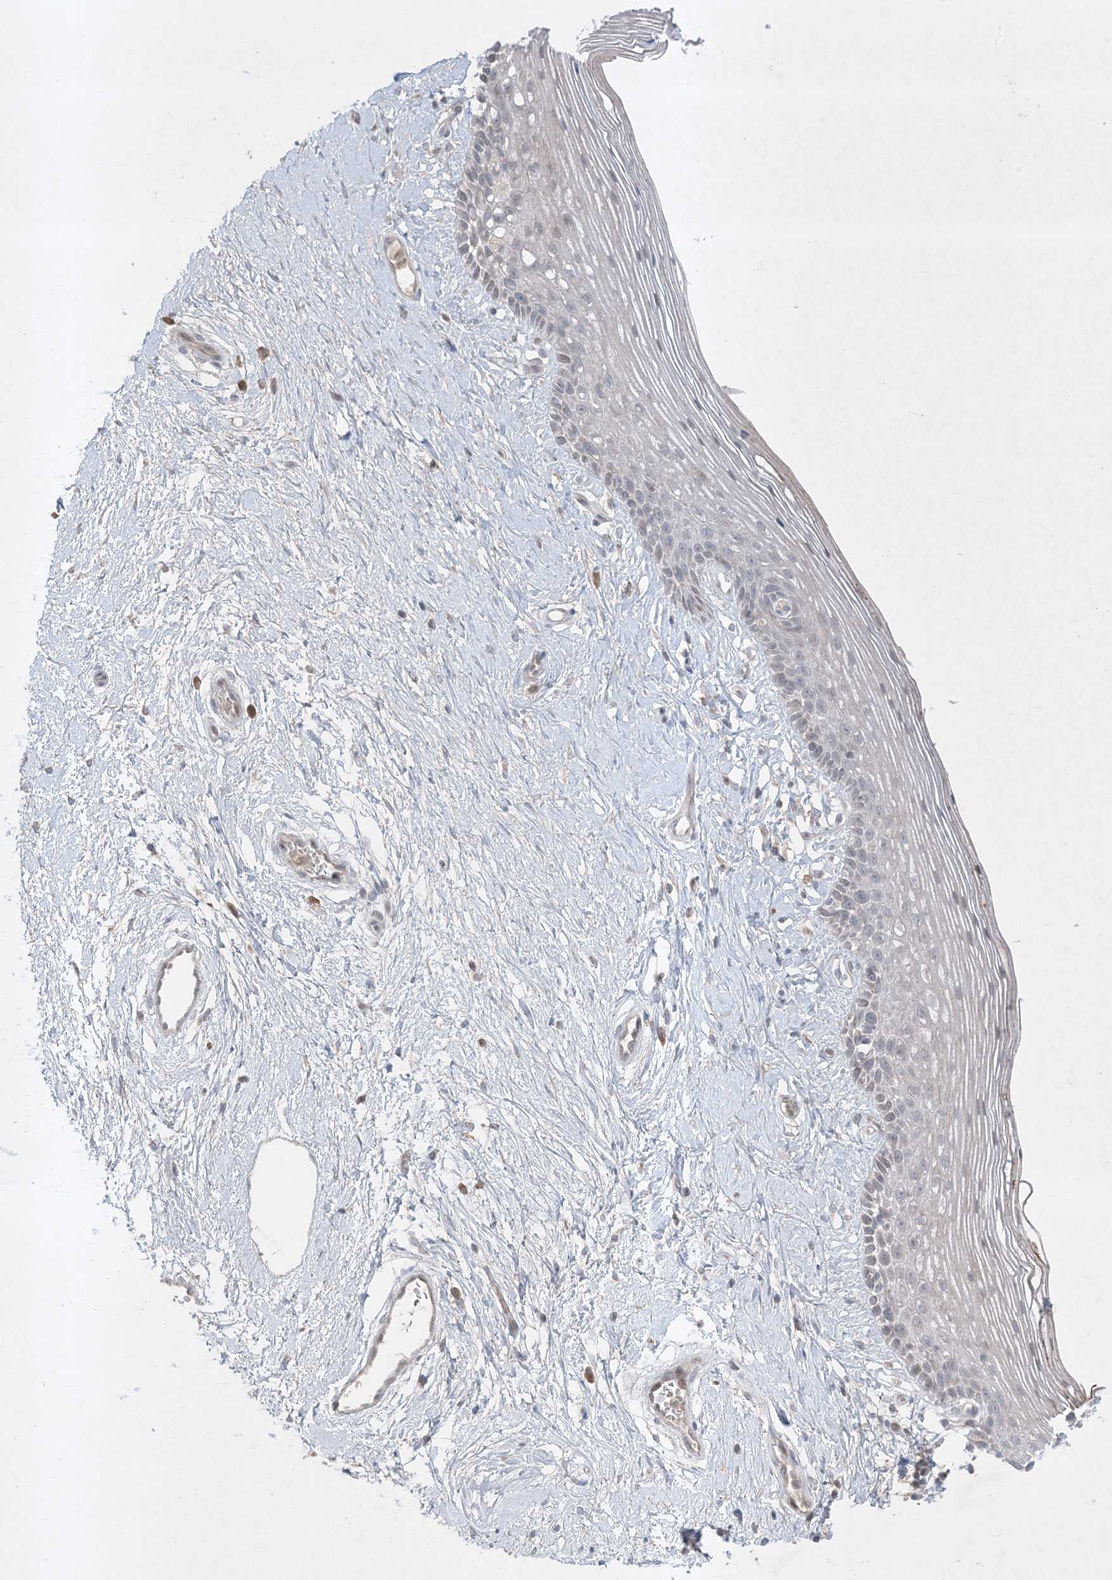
{"staining": {"intensity": "weak", "quantity": "<25%", "location": "nuclear"}, "tissue": "vagina", "cell_type": "Squamous epithelial cells", "image_type": "normal", "snomed": [{"axis": "morphology", "description": "Normal tissue, NOS"}, {"axis": "topography", "description": "Vagina"}], "caption": "Immunohistochemical staining of normal human vagina reveals no significant expression in squamous epithelial cells. Nuclei are stained in blue.", "gene": "FNDC1", "patient": {"sex": "female", "age": 46}}